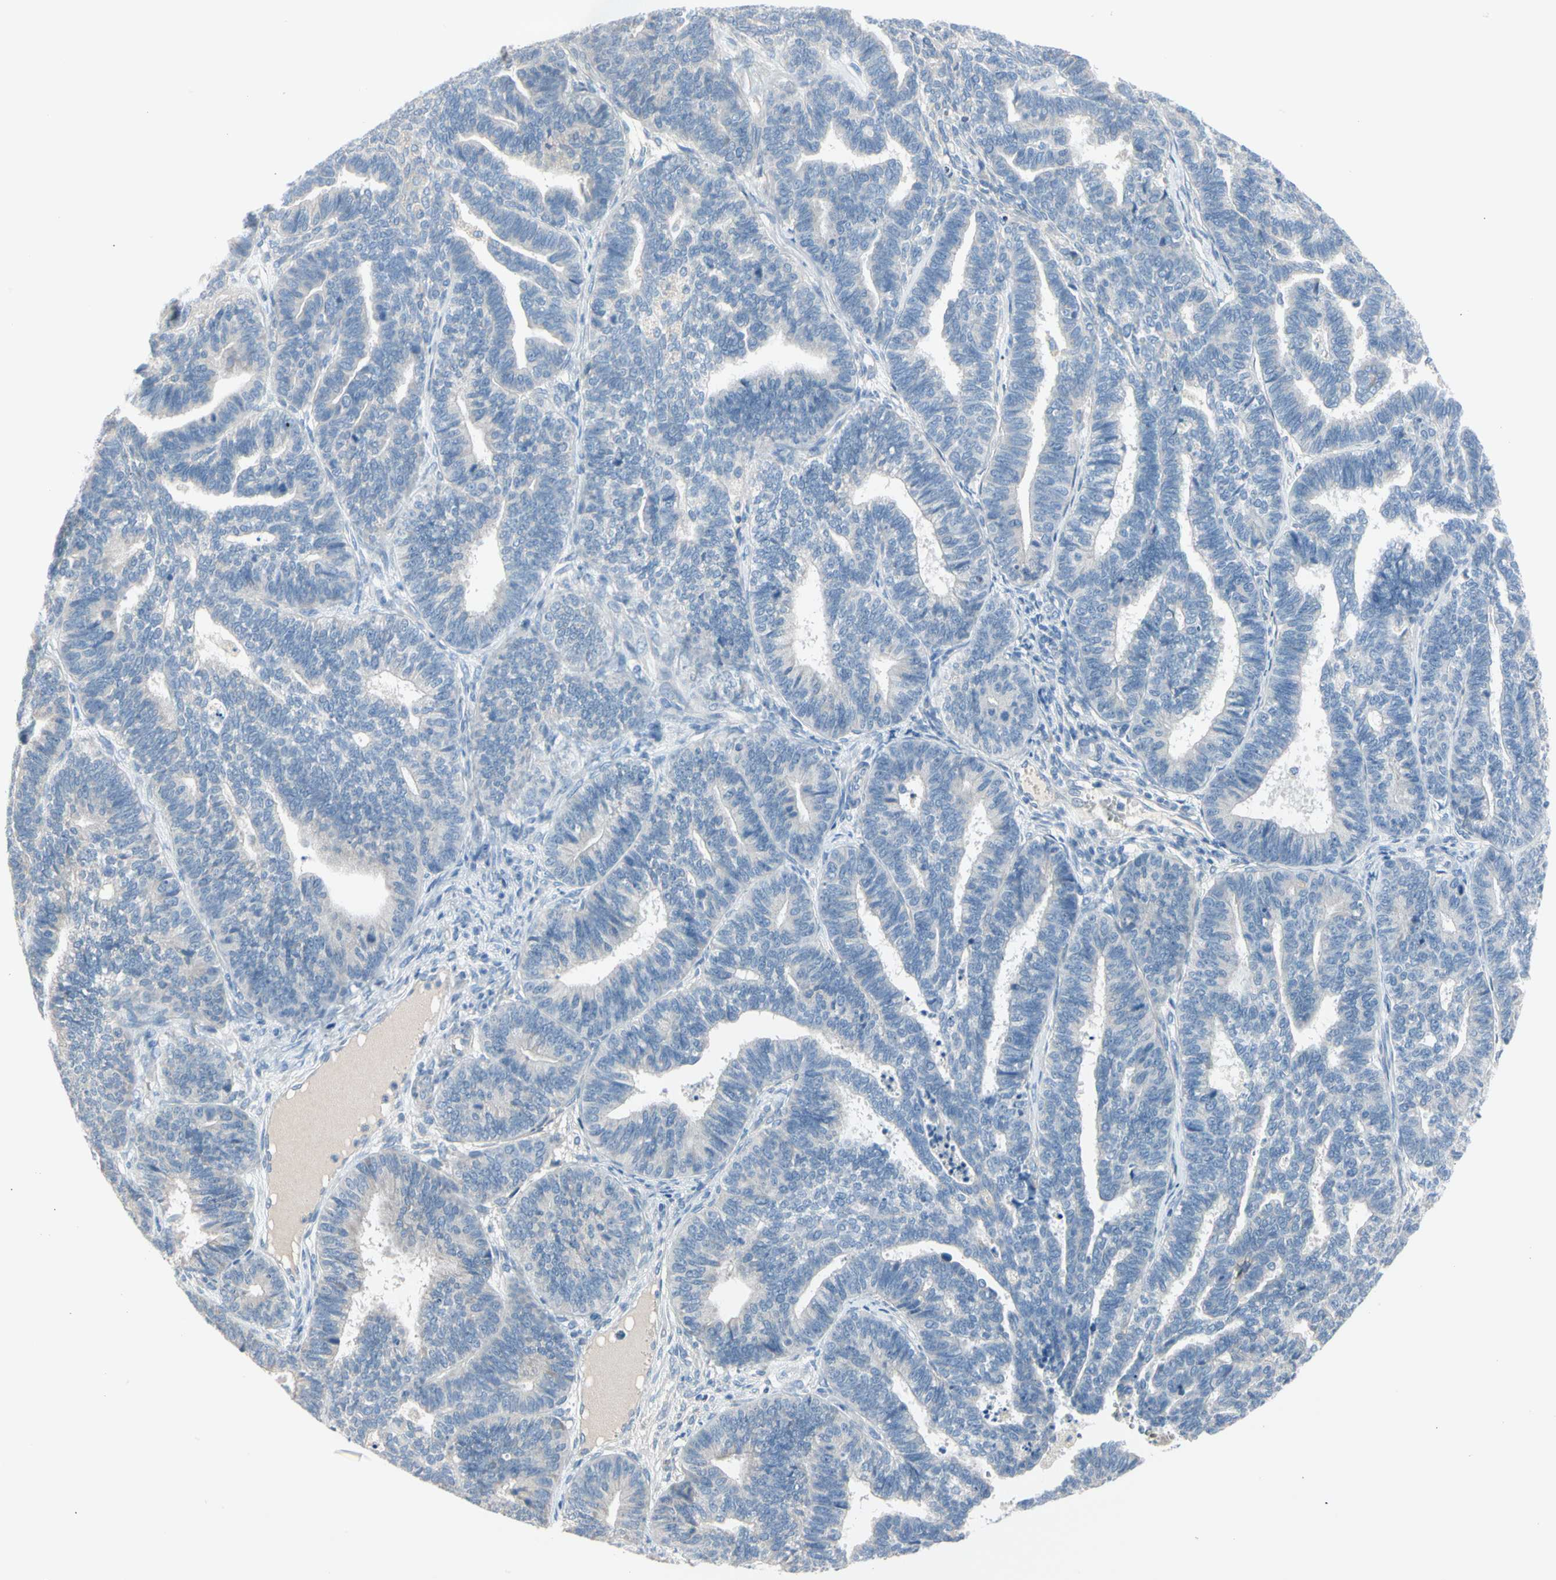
{"staining": {"intensity": "negative", "quantity": "none", "location": "none"}, "tissue": "endometrial cancer", "cell_type": "Tumor cells", "image_type": "cancer", "snomed": [{"axis": "morphology", "description": "Adenocarcinoma, NOS"}, {"axis": "topography", "description": "Endometrium"}], "caption": "This is a histopathology image of immunohistochemistry (IHC) staining of adenocarcinoma (endometrial), which shows no expression in tumor cells.", "gene": "MARK1", "patient": {"sex": "female", "age": 70}}